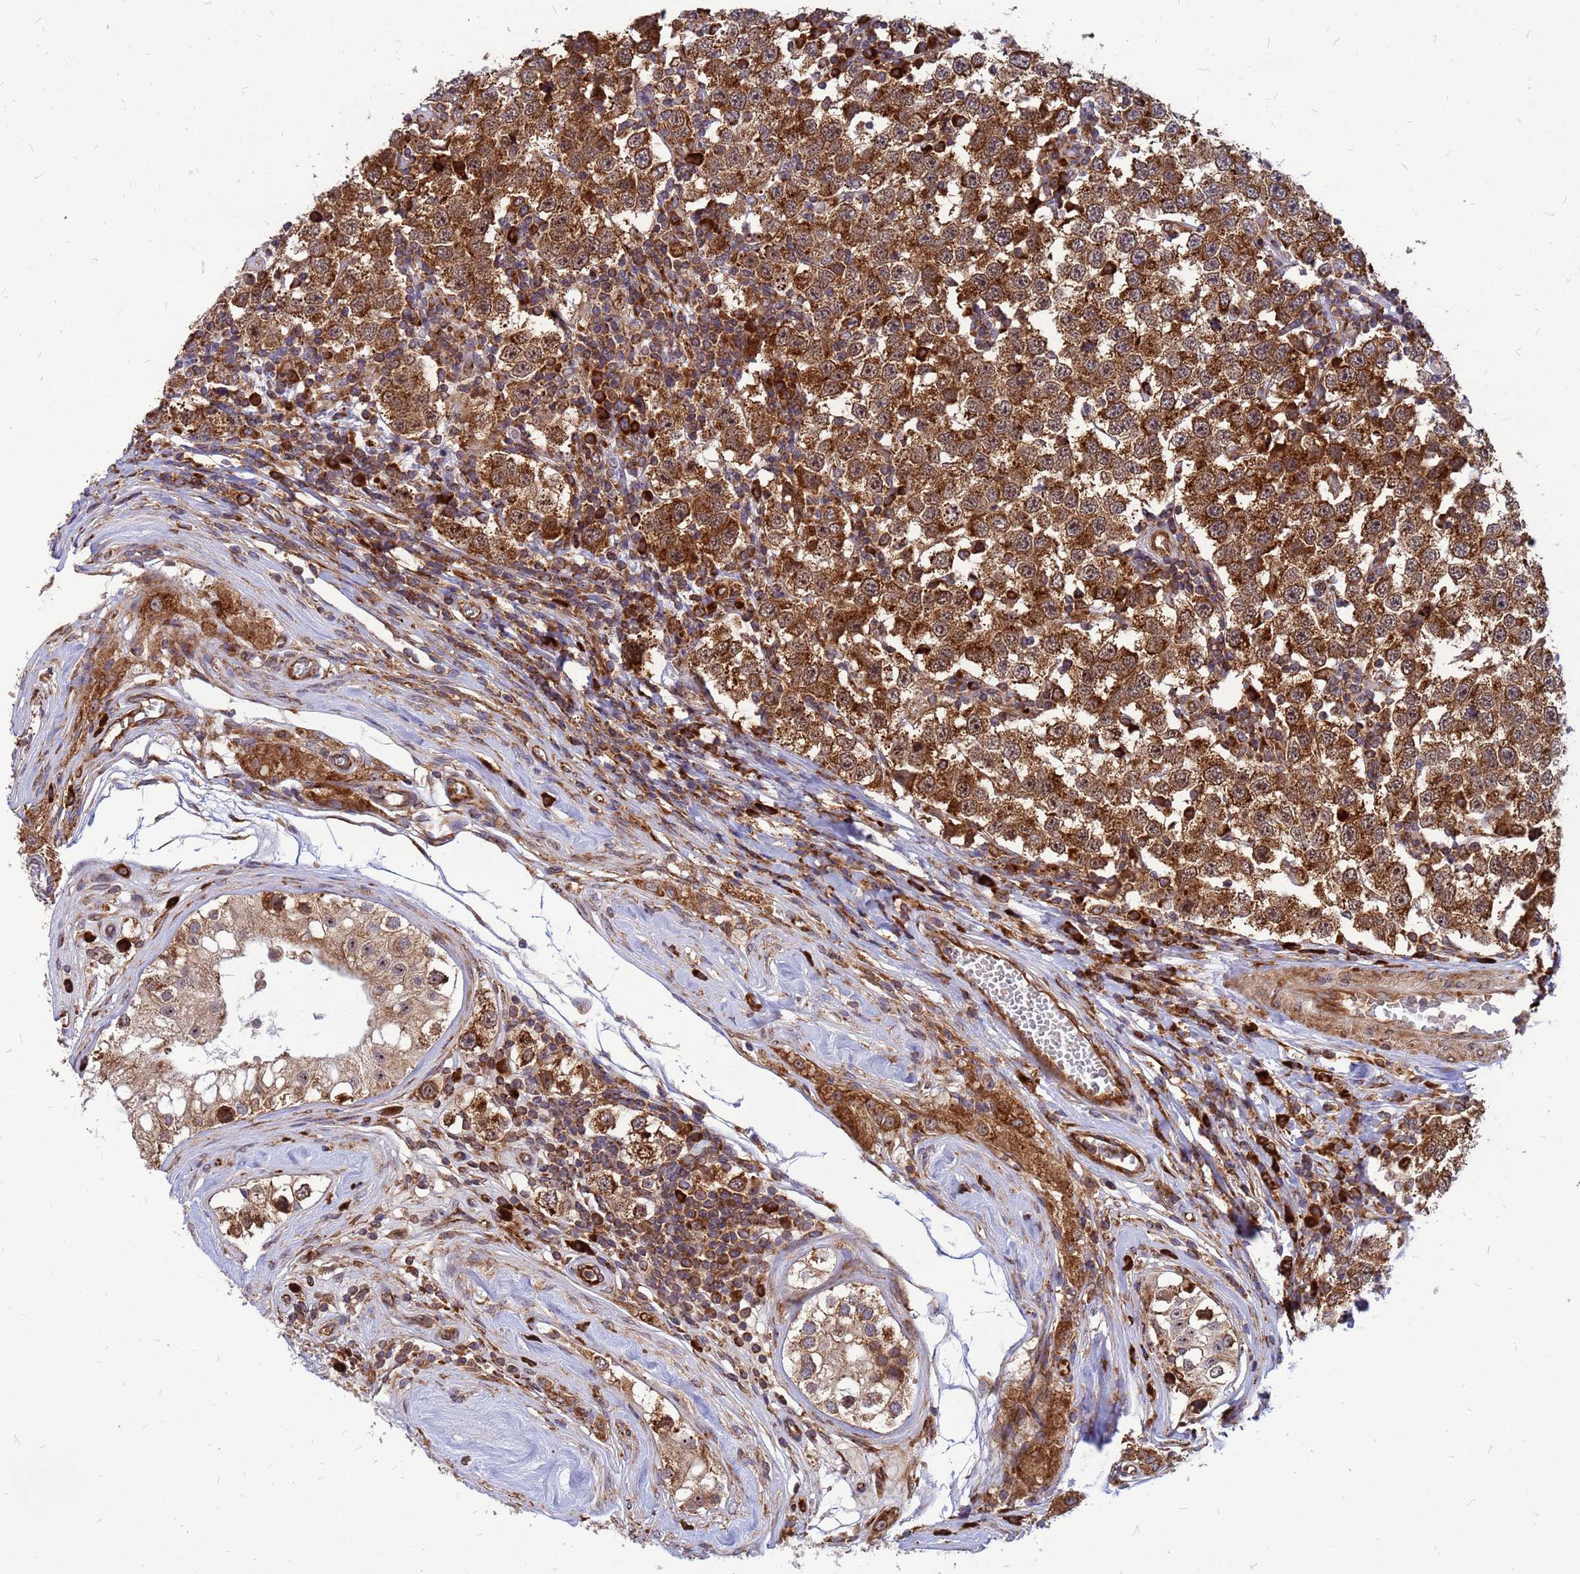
{"staining": {"intensity": "strong", "quantity": ">75%", "location": "cytoplasmic/membranous"}, "tissue": "testis cancer", "cell_type": "Tumor cells", "image_type": "cancer", "snomed": [{"axis": "morphology", "description": "Seminoma, NOS"}, {"axis": "topography", "description": "Testis"}], "caption": "This is an image of immunohistochemistry (IHC) staining of testis cancer, which shows strong expression in the cytoplasmic/membranous of tumor cells.", "gene": "RPL8", "patient": {"sex": "male", "age": 34}}